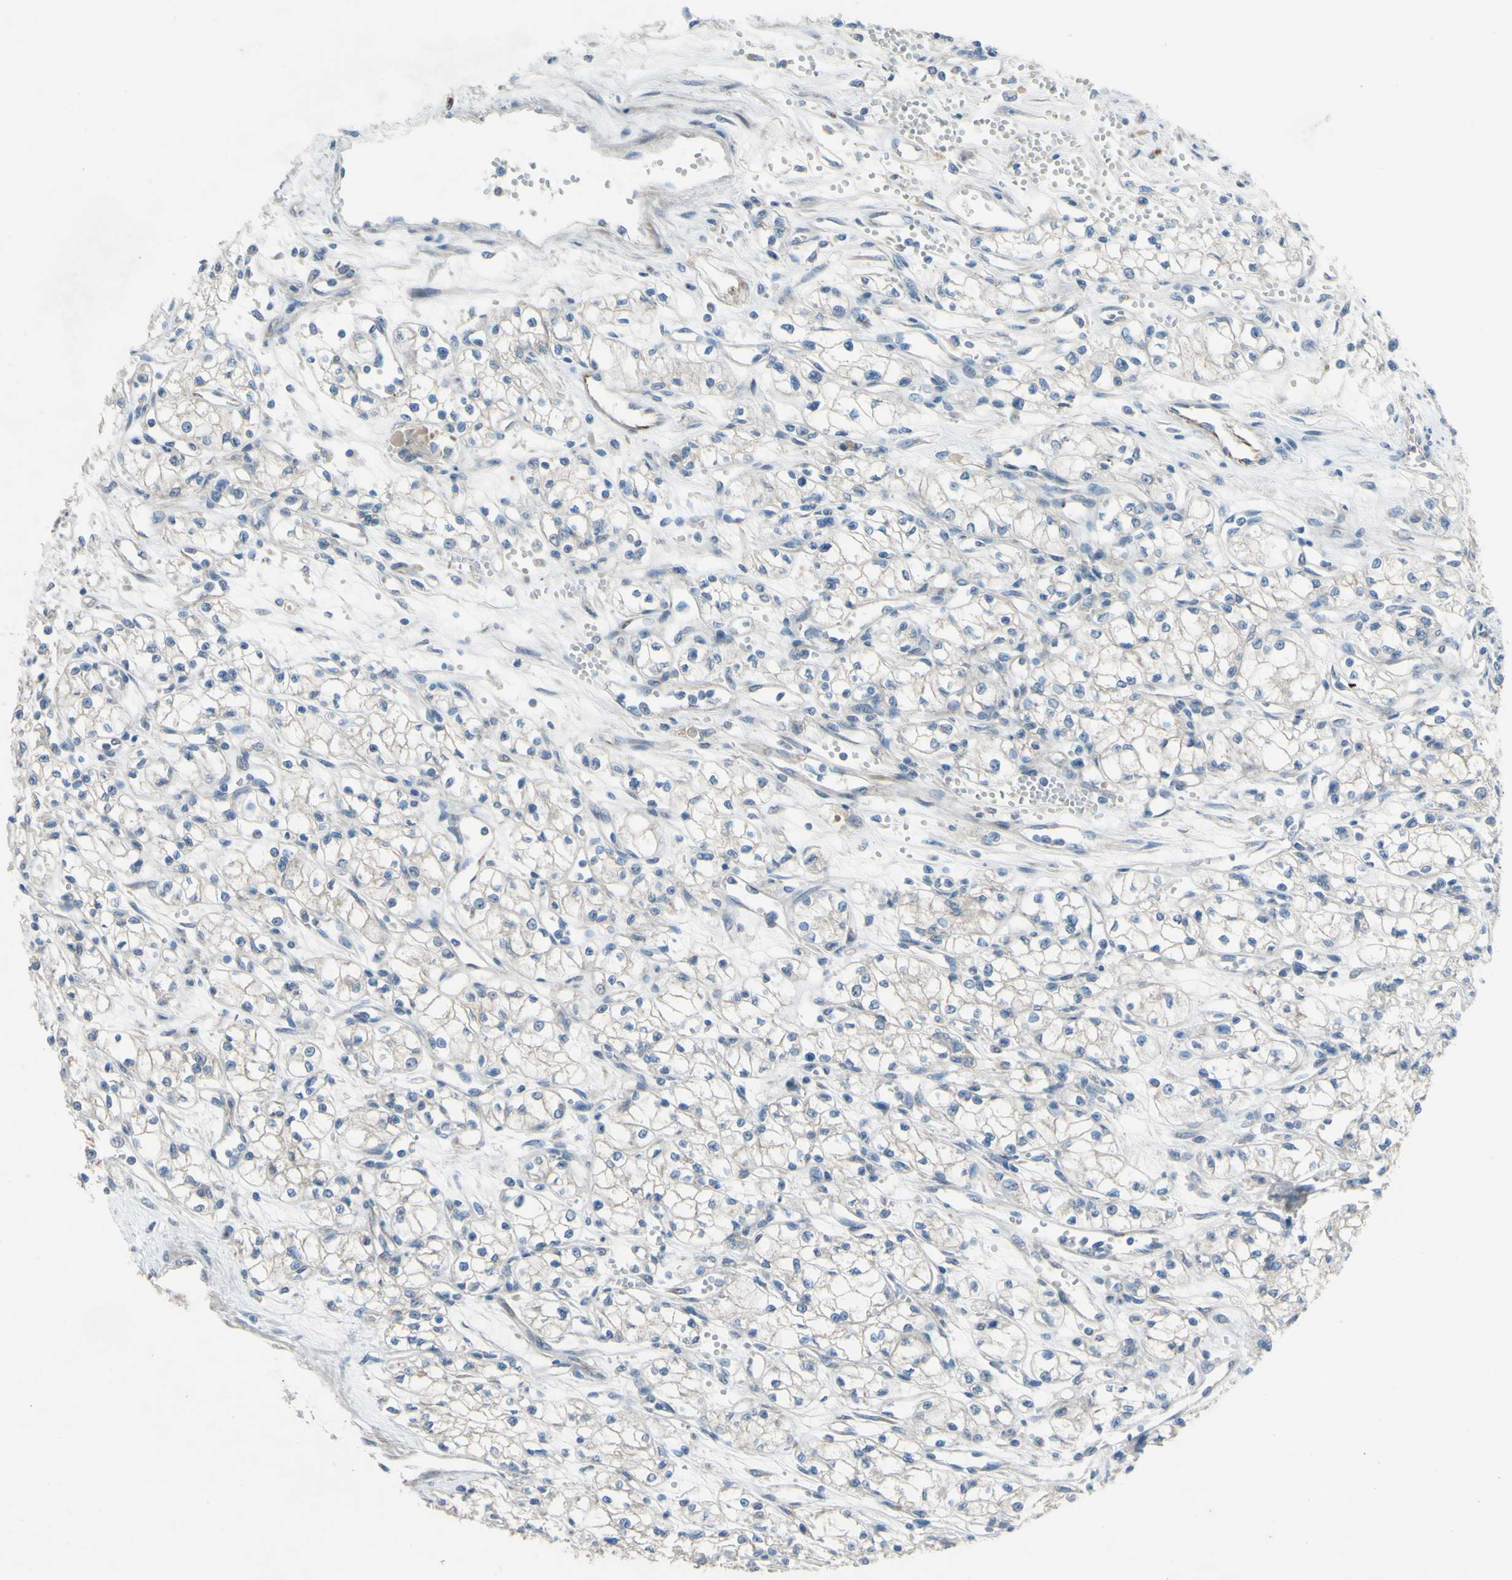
{"staining": {"intensity": "negative", "quantity": "none", "location": "none"}, "tissue": "renal cancer", "cell_type": "Tumor cells", "image_type": "cancer", "snomed": [{"axis": "morphology", "description": "Normal tissue, NOS"}, {"axis": "morphology", "description": "Adenocarcinoma, NOS"}, {"axis": "topography", "description": "Kidney"}], "caption": "Immunohistochemistry (IHC) image of human renal cancer (adenocarcinoma) stained for a protein (brown), which reveals no staining in tumor cells. (DAB (3,3'-diaminobenzidine) immunohistochemistry with hematoxylin counter stain).", "gene": "CDCP1", "patient": {"sex": "male", "age": 59}}